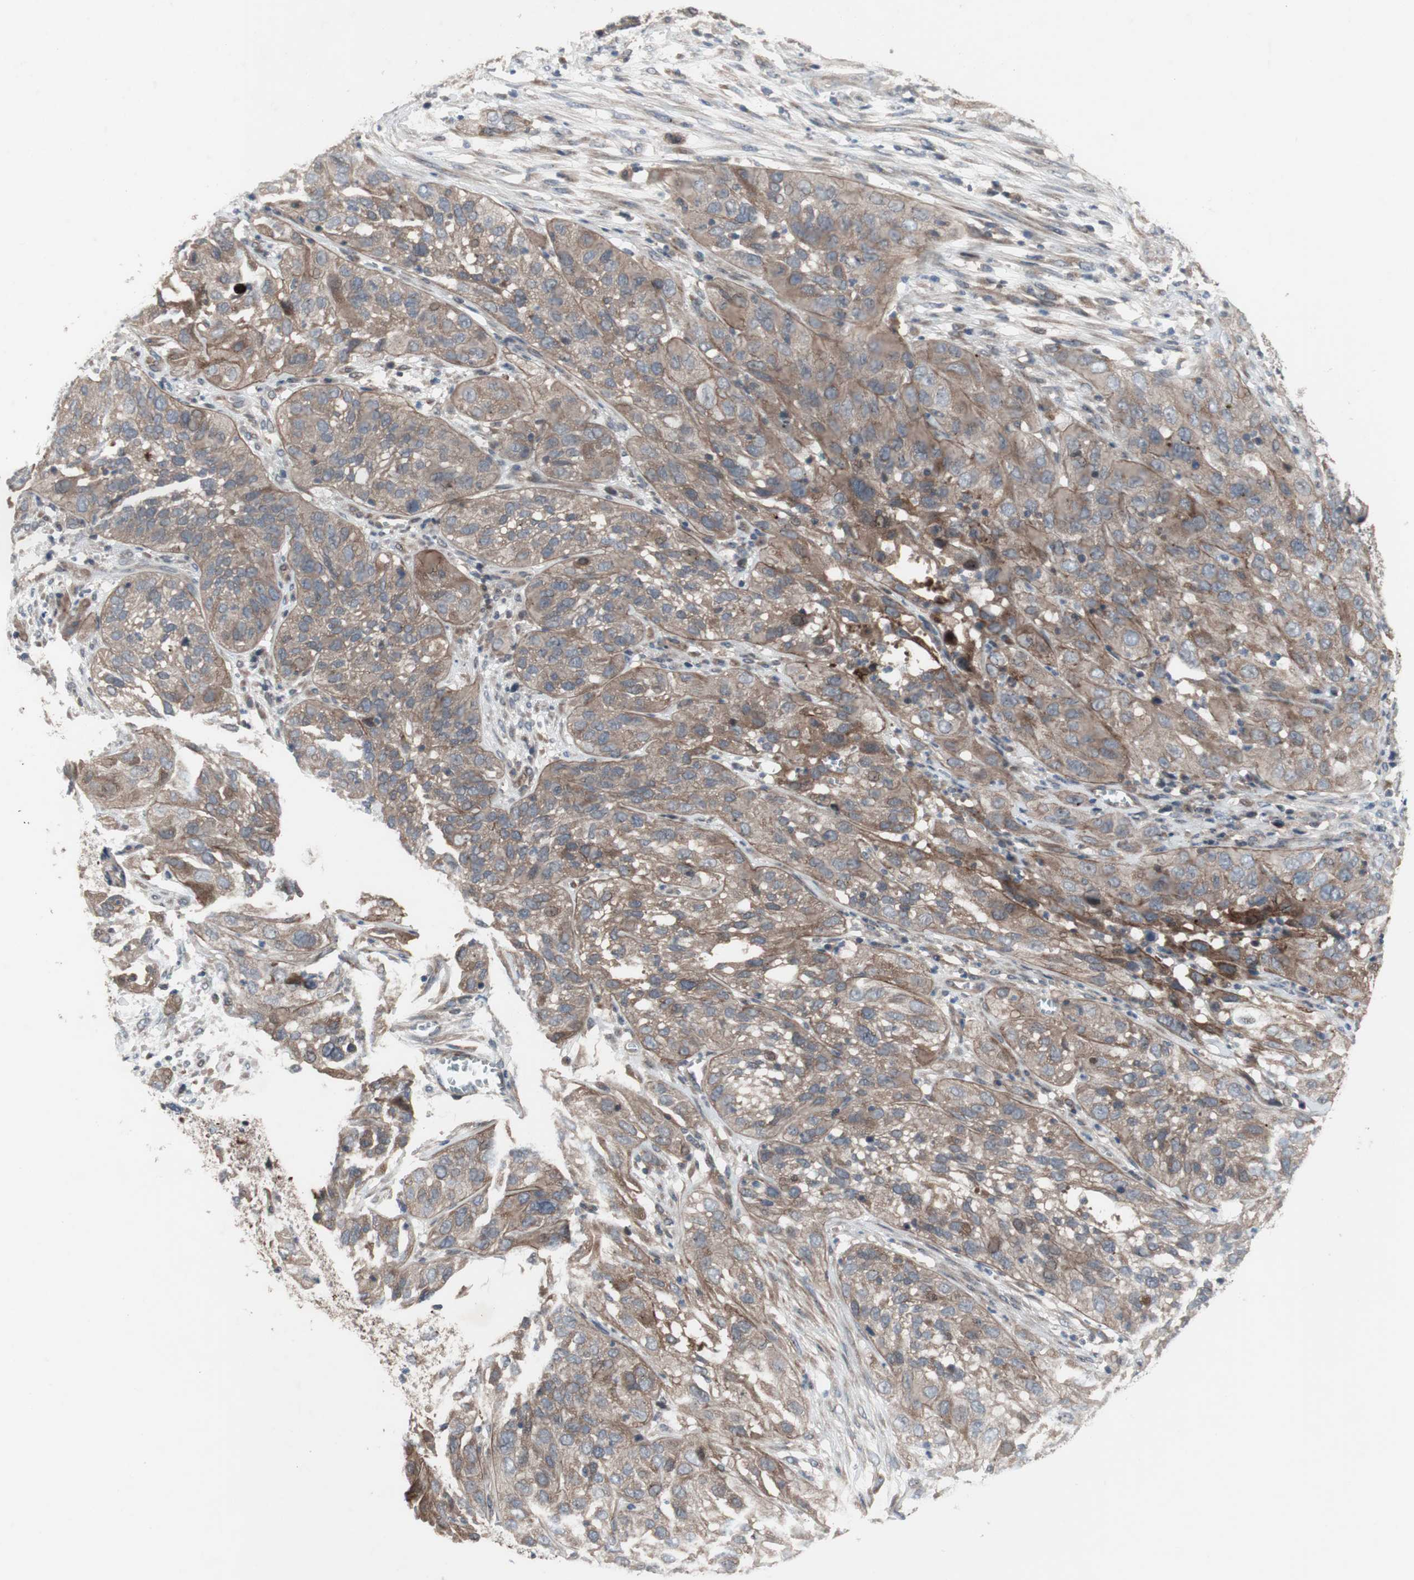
{"staining": {"intensity": "weak", "quantity": ">75%", "location": "cytoplasmic/membranous"}, "tissue": "cervical cancer", "cell_type": "Tumor cells", "image_type": "cancer", "snomed": [{"axis": "morphology", "description": "Squamous cell carcinoma, NOS"}, {"axis": "topography", "description": "Cervix"}], "caption": "A histopathology image of cervical squamous cell carcinoma stained for a protein reveals weak cytoplasmic/membranous brown staining in tumor cells. (DAB IHC with brightfield microscopy, high magnification).", "gene": "OAZ1", "patient": {"sex": "female", "age": 32}}